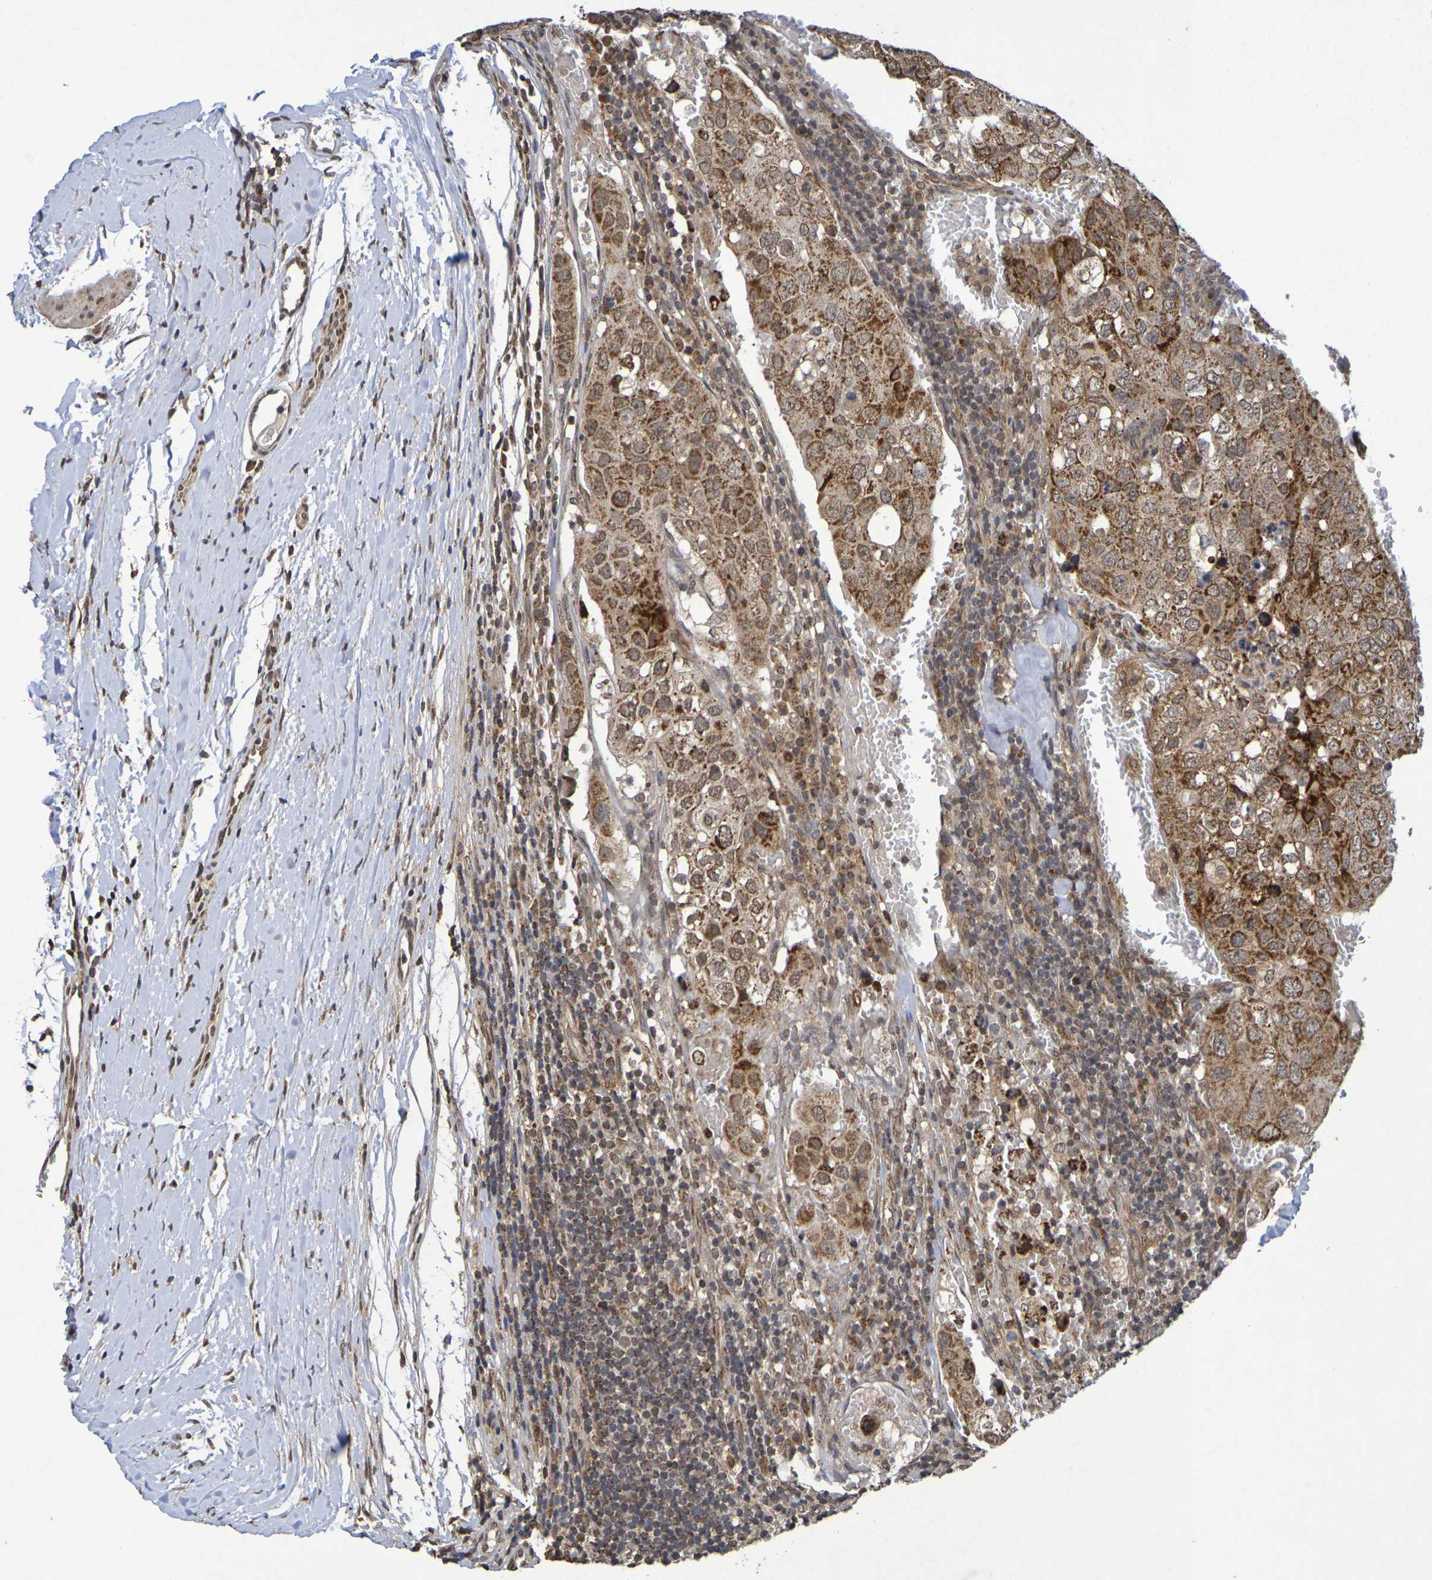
{"staining": {"intensity": "moderate", "quantity": ">75%", "location": "cytoplasmic/membranous,nuclear"}, "tissue": "urothelial cancer", "cell_type": "Tumor cells", "image_type": "cancer", "snomed": [{"axis": "morphology", "description": "Urothelial carcinoma, High grade"}, {"axis": "topography", "description": "Lymph node"}, {"axis": "topography", "description": "Urinary bladder"}], "caption": "Tumor cells display medium levels of moderate cytoplasmic/membranous and nuclear expression in approximately >75% of cells in human urothelial carcinoma (high-grade).", "gene": "GUCY1A2", "patient": {"sex": "male", "age": 51}}